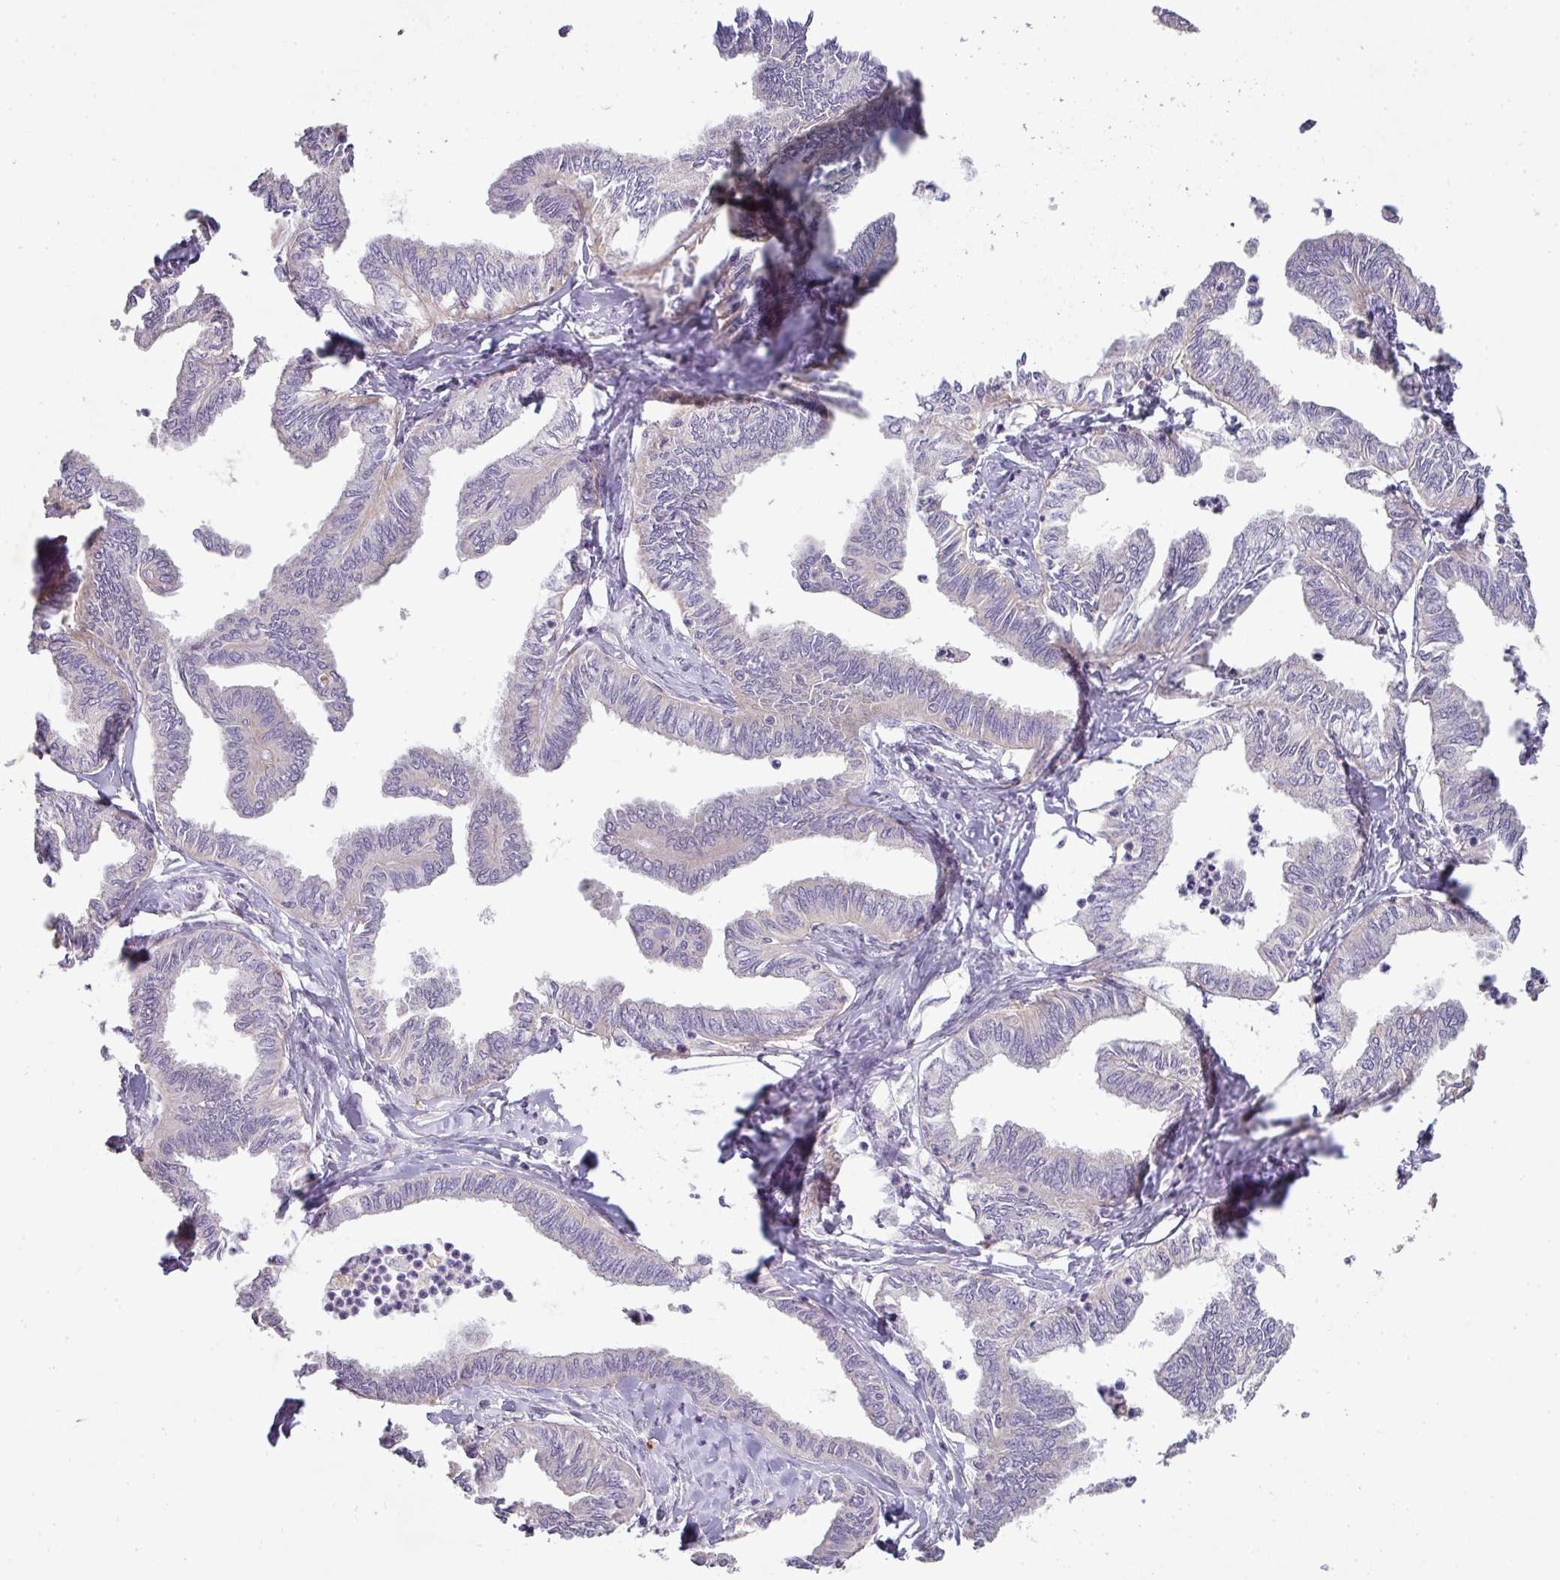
{"staining": {"intensity": "negative", "quantity": "none", "location": "none"}, "tissue": "ovarian cancer", "cell_type": "Tumor cells", "image_type": "cancer", "snomed": [{"axis": "morphology", "description": "Carcinoma, endometroid"}, {"axis": "topography", "description": "Ovary"}], "caption": "Immunohistochemistry (IHC) photomicrograph of neoplastic tissue: ovarian endometroid carcinoma stained with DAB (3,3'-diaminobenzidine) reveals no significant protein staining in tumor cells.", "gene": "ZNF266", "patient": {"sex": "female", "age": 70}}